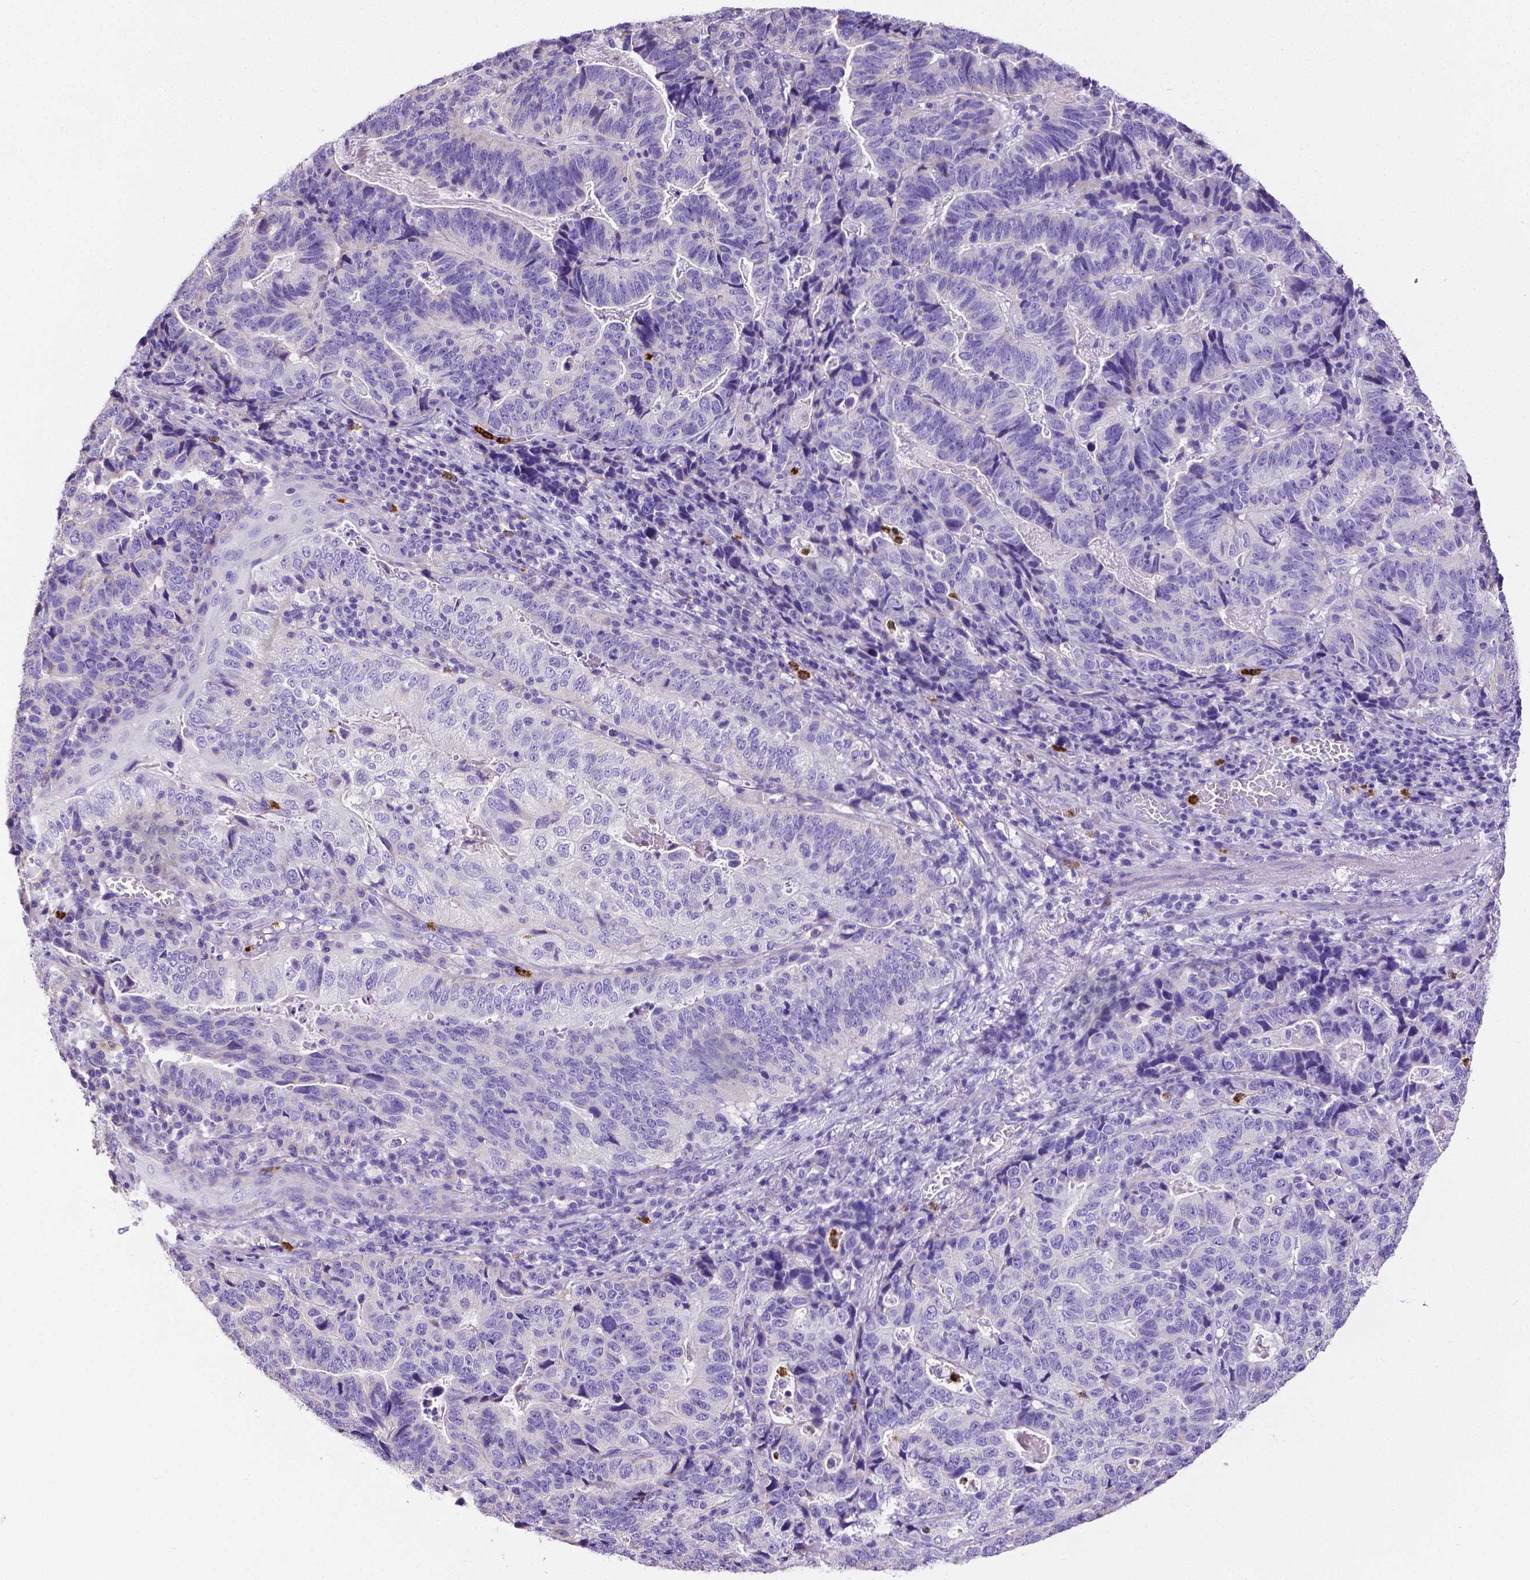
{"staining": {"intensity": "negative", "quantity": "none", "location": "none"}, "tissue": "stomach cancer", "cell_type": "Tumor cells", "image_type": "cancer", "snomed": [{"axis": "morphology", "description": "Adenocarcinoma, NOS"}, {"axis": "topography", "description": "Stomach, upper"}], "caption": "Human stomach adenocarcinoma stained for a protein using immunohistochemistry shows no staining in tumor cells.", "gene": "MMP9", "patient": {"sex": "female", "age": 67}}